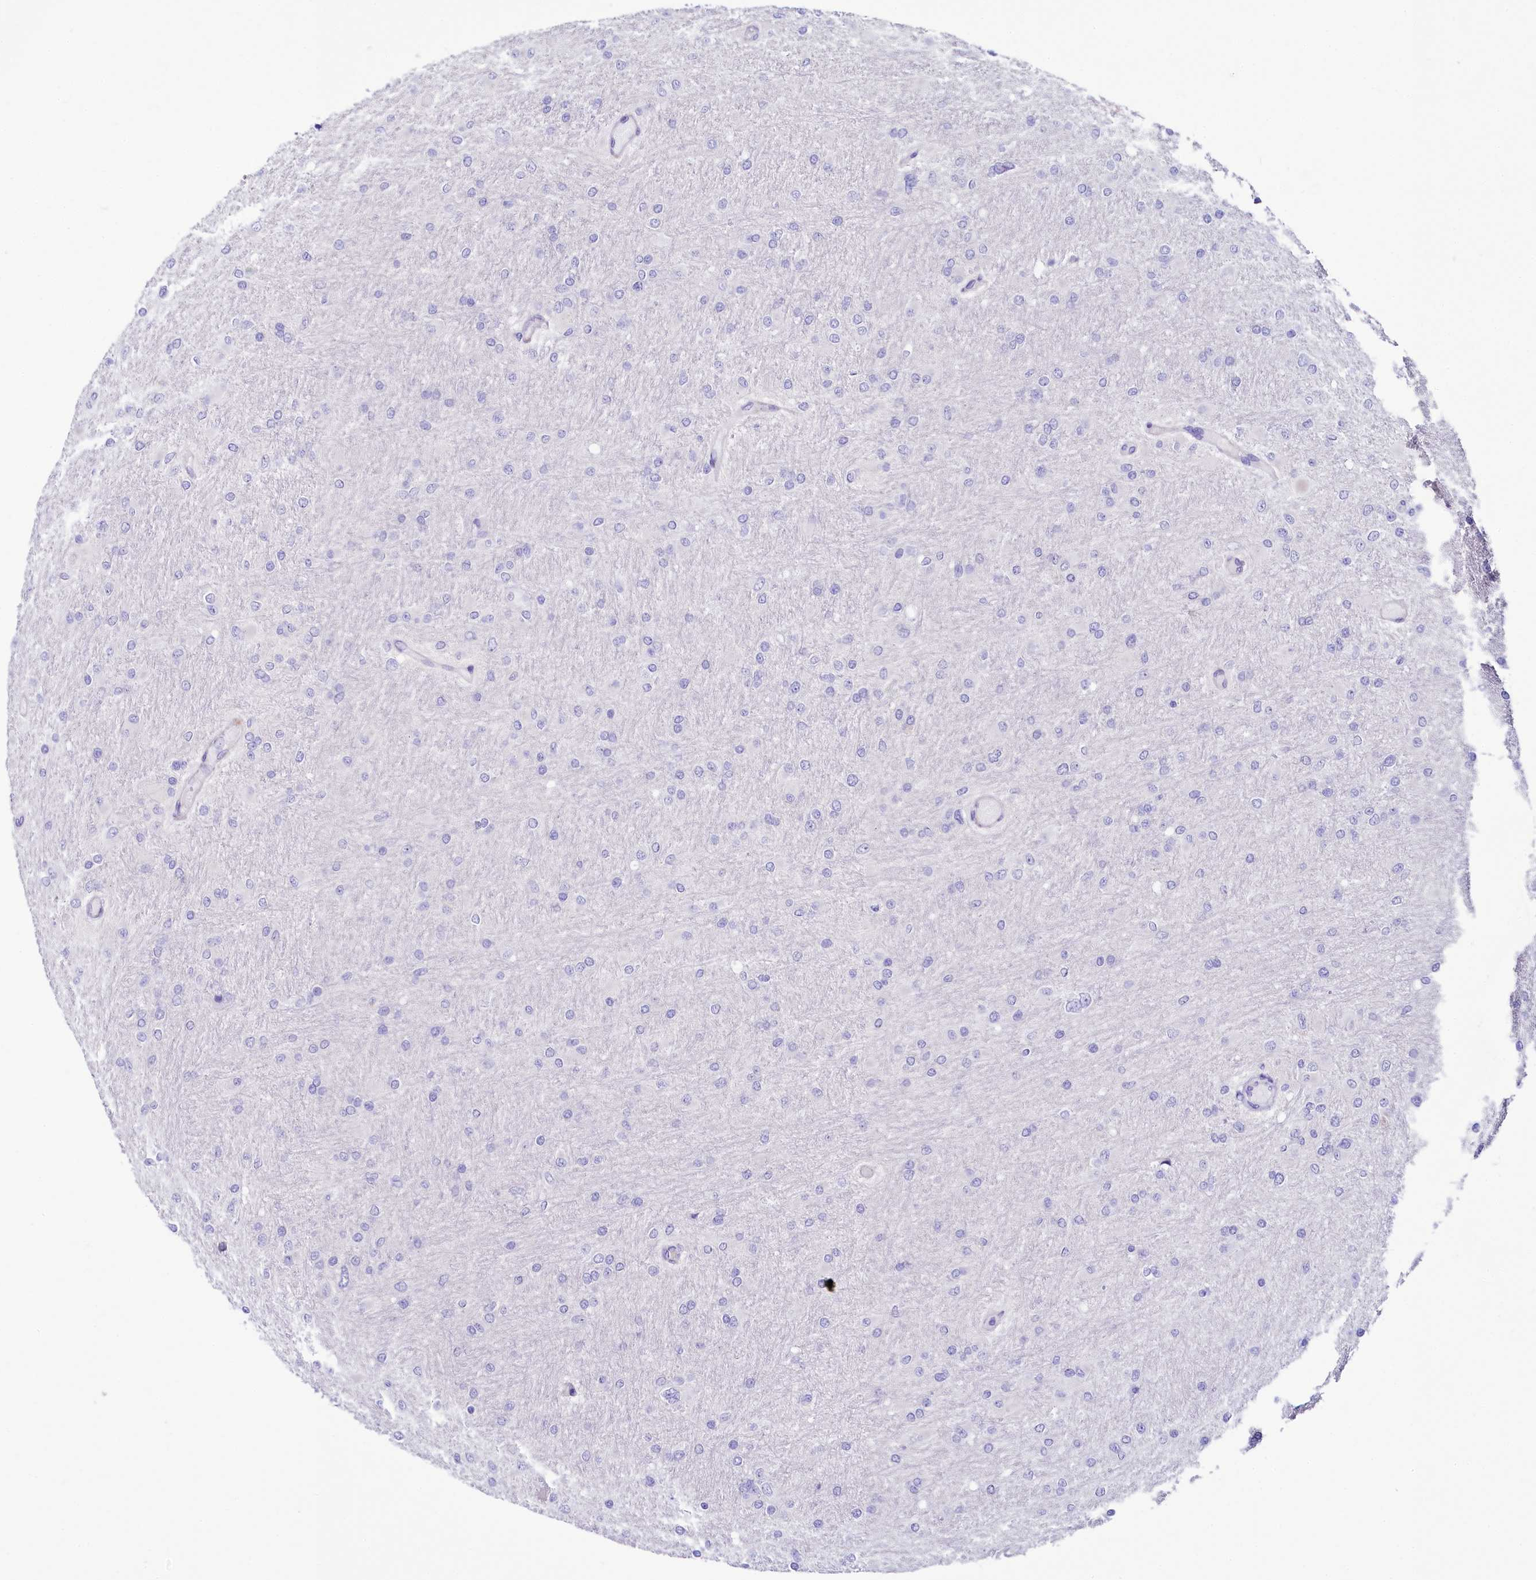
{"staining": {"intensity": "negative", "quantity": "none", "location": "none"}, "tissue": "glioma", "cell_type": "Tumor cells", "image_type": "cancer", "snomed": [{"axis": "morphology", "description": "Glioma, malignant, High grade"}, {"axis": "topography", "description": "Cerebral cortex"}], "caption": "Tumor cells show no significant protein expression in malignant glioma (high-grade).", "gene": "SH3TC2", "patient": {"sex": "female", "age": 36}}